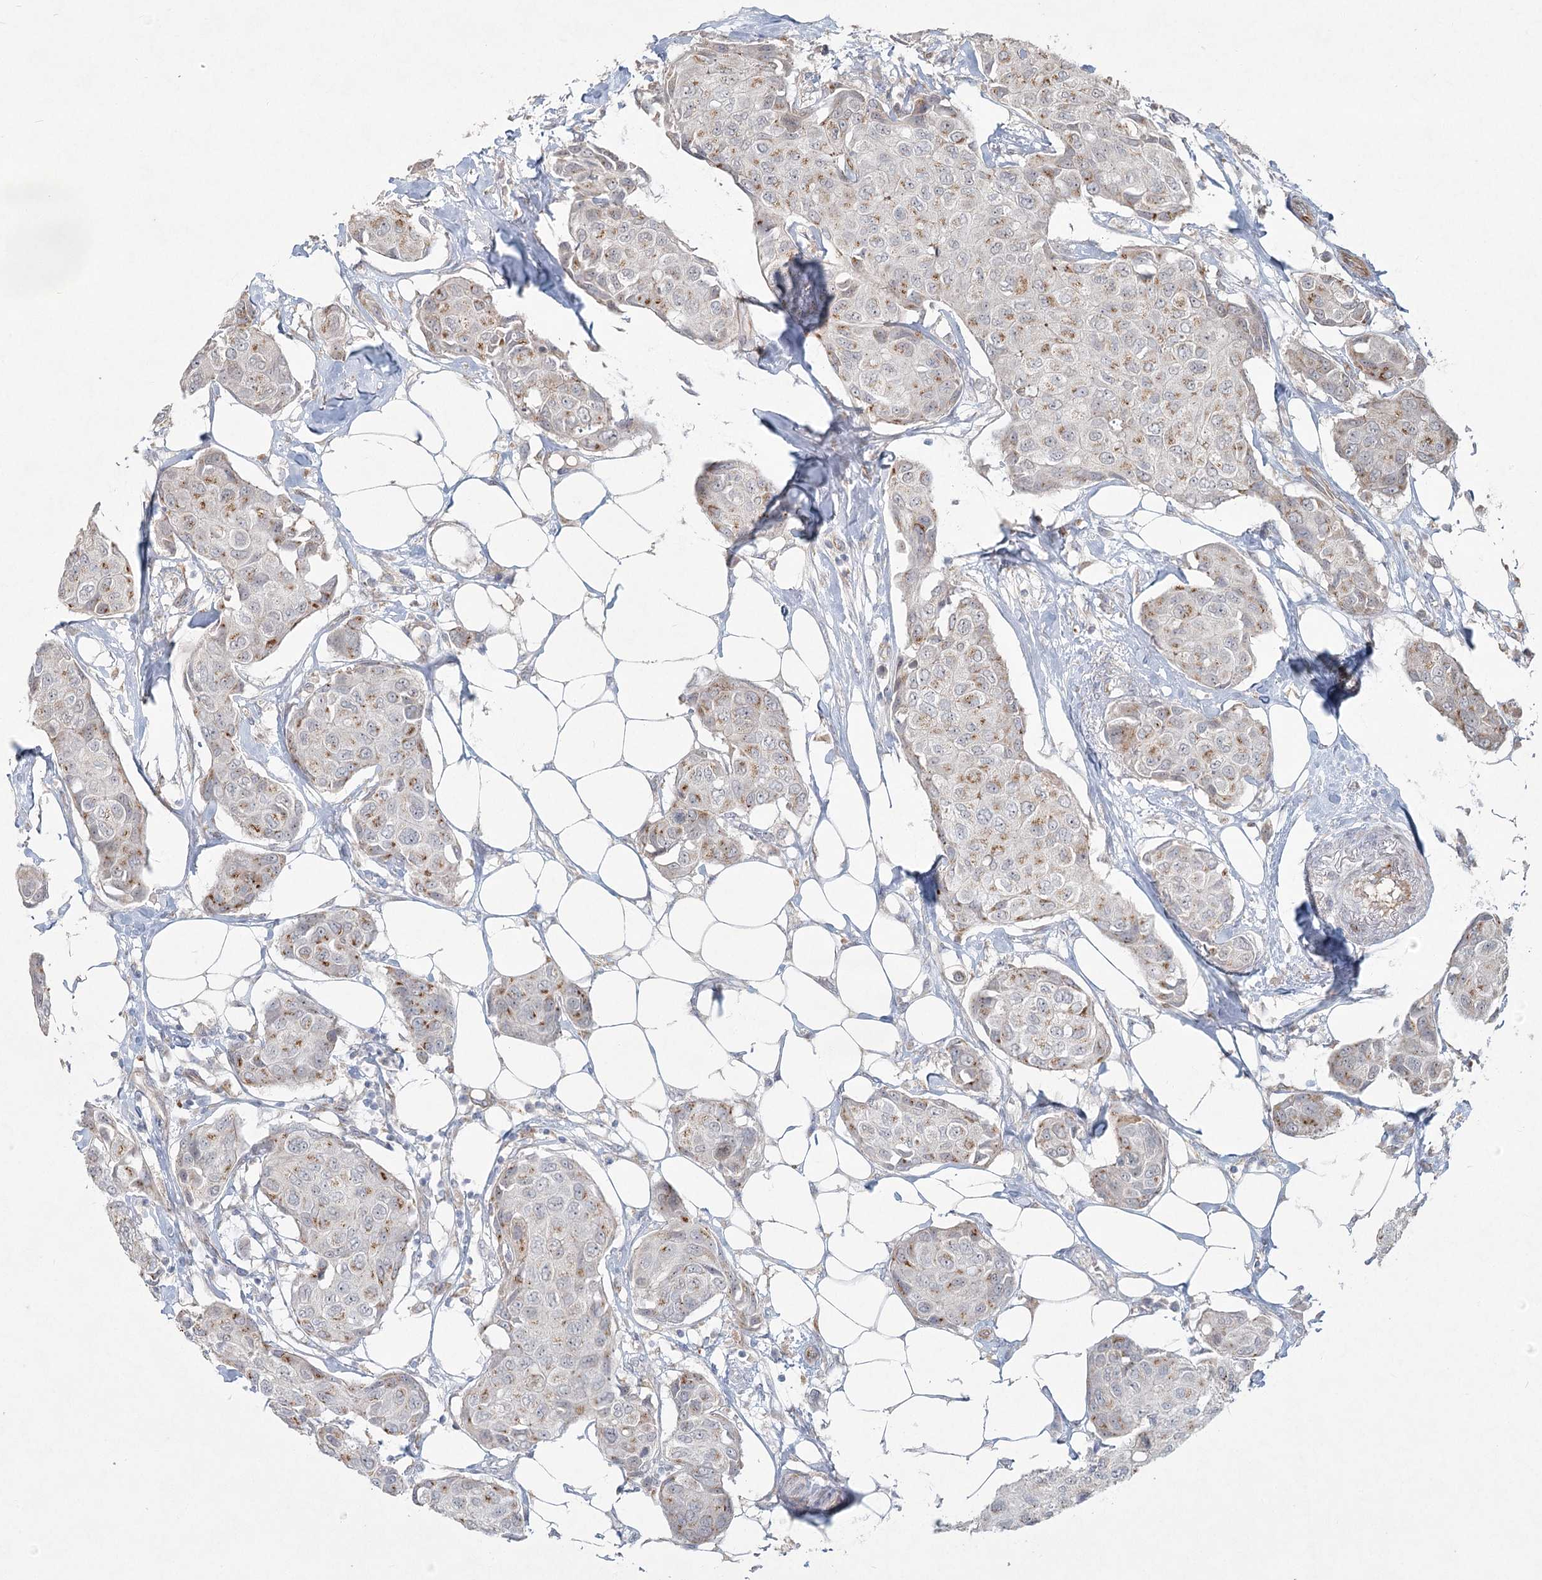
{"staining": {"intensity": "moderate", "quantity": "<25%", "location": "cytoplasmic/membranous"}, "tissue": "breast cancer", "cell_type": "Tumor cells", "image_type": "cancer", "snomed": [{"axis": "morphology", "description": "Duct carcinoma"}, {"axis": "topography", "description": "Breast"}], "caption": "Brown immunohistochemical staining in invasive ductal carcinoma (breast) demonstrates moderate cytoplasmic/membranous staining in approximately <25% of tumor cells. (brown staining indicates protein expression, while blue staining denotes nuclei).", "gene": "LRP2BP", "patient": {"sex": "female", "age": 80}}